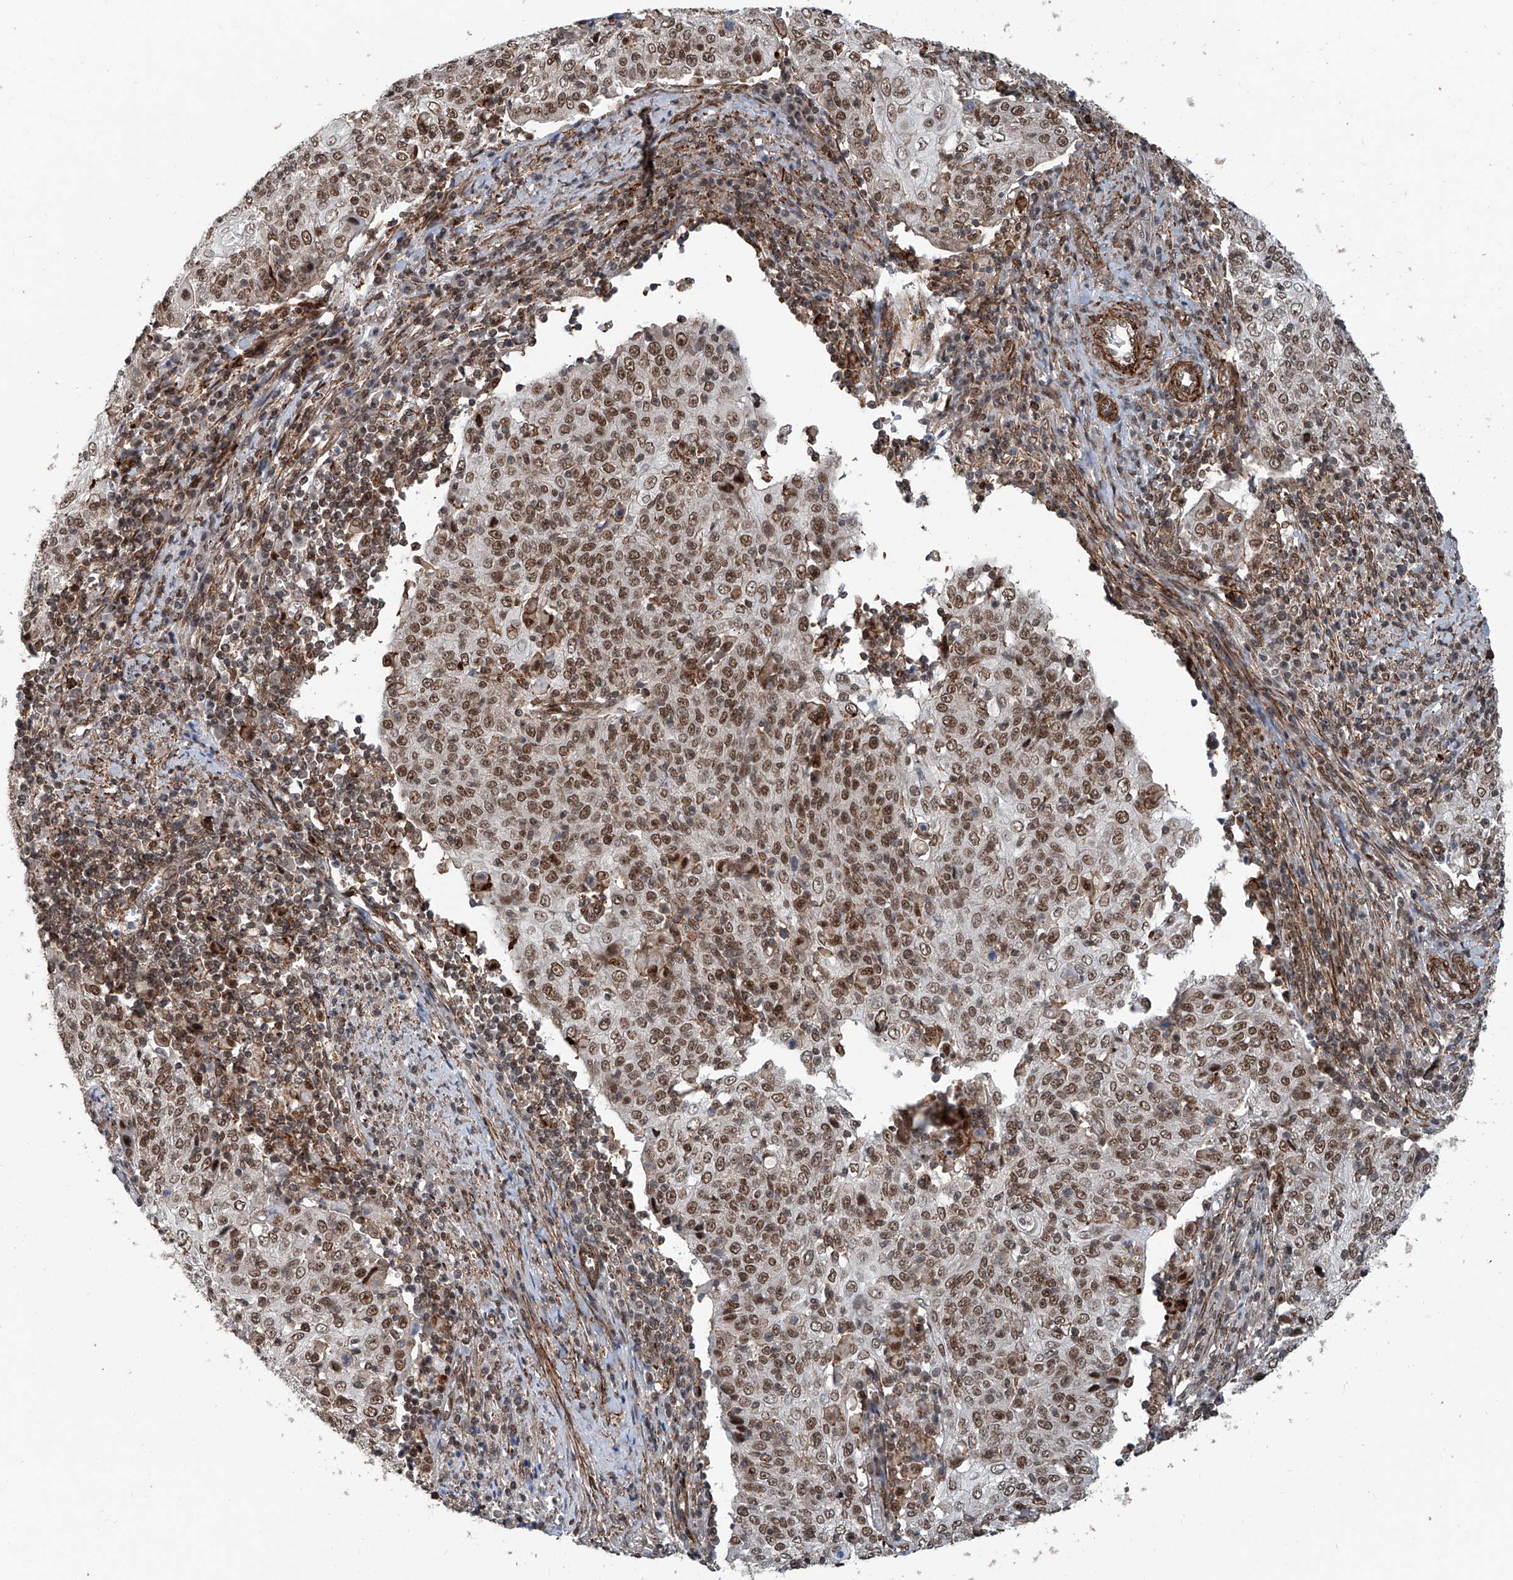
{"staining": {"intensity": "moderate", "quantity": ">75%", "location": "nuclear"}, "tissue": "cervical cancer", "cell_type": "Tumor cells", "image_type": "cancer", "snomed": [{"axis": "morphology", "description": "Squamous cell carcinoma, NOS"}, {"axis": "topography", "description": "Cervix"}], "caption": "Immunohistochemistry (DAB) staining of human cervical cancer displays moderate nuclear protein staining in about >75% of tumor cells.", "gene": "SDE2", "patient": {"sex": "female", "age": 48}}